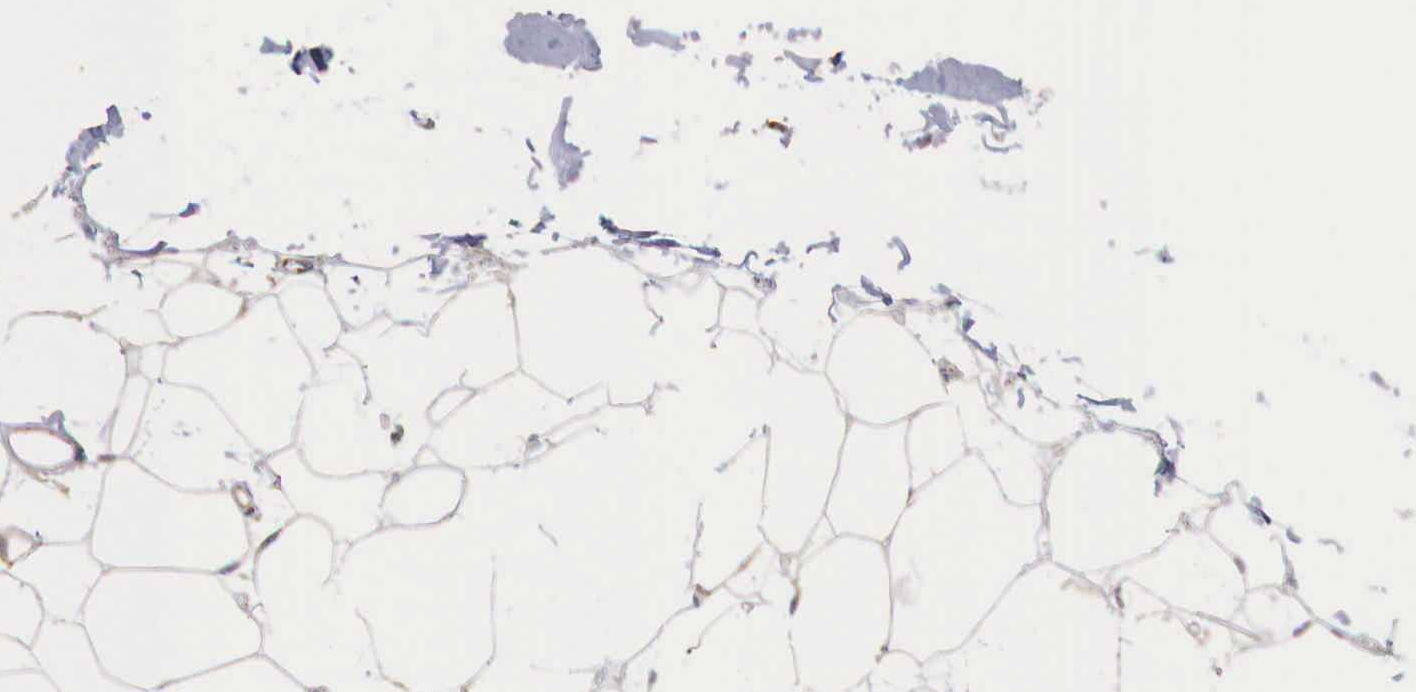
{"staining": {"intensity": "weak", "quantity": "25%-75%", "location": "cytoplasmic/membranous"}, "tissue": "adipose tissue", "cell_type": "Adipocytes", "image_type": "normal", "snomed": [{"axis": "morphology", "description": "Normal tissue, NOS"}, {"axis": "topography", "description": "Breast"}], "caption": "Protein positivity by immunohistochemistry displays weak cytoplasmic/membranous expression in about 25%-75% of adipocytes in benign adipose tissue.", "gene": "SYAP1", "patient": {"sex": "female", "age": 45}}